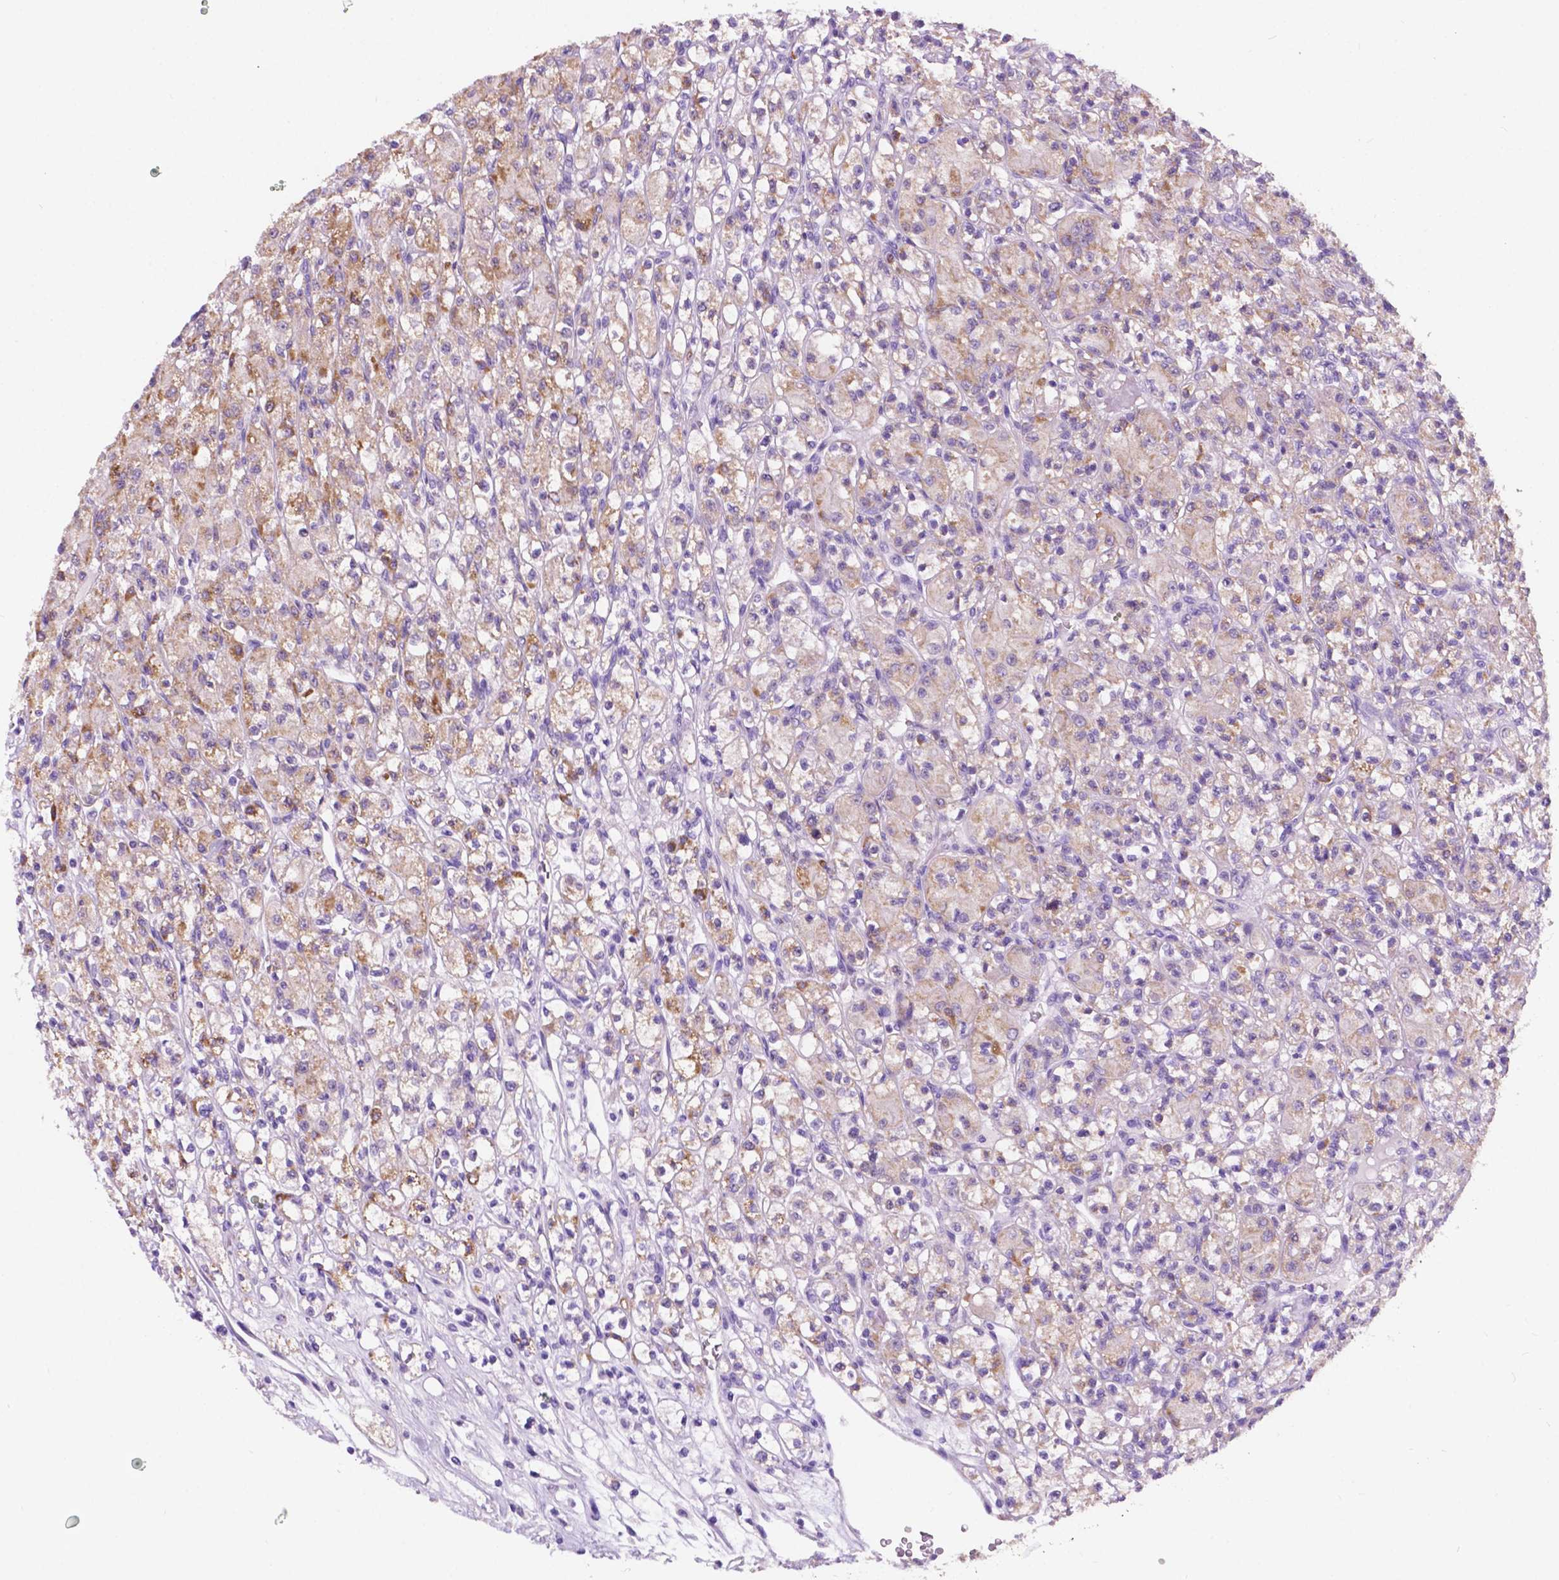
{"staining": {"intensity": "weak", "quantity": "<25%", "location": "cytoplasmic/membranous"}, "tissue": "renal cancer", "cell_type": "Tumor cells", "image_type": "cancer", "snomed": [{"axis": "morphology", "description": "Adenocarcinoma, NOS"}, {"axis": "topography", "description": "Kidney"}], "caption": "Immunohistochemical staining of human renal cancer (adenocarcinoma) demonstrates no significant positivity in tumor cells.", "gene": "TRPV5", "patient": {"sex": "female", "age": 70}}